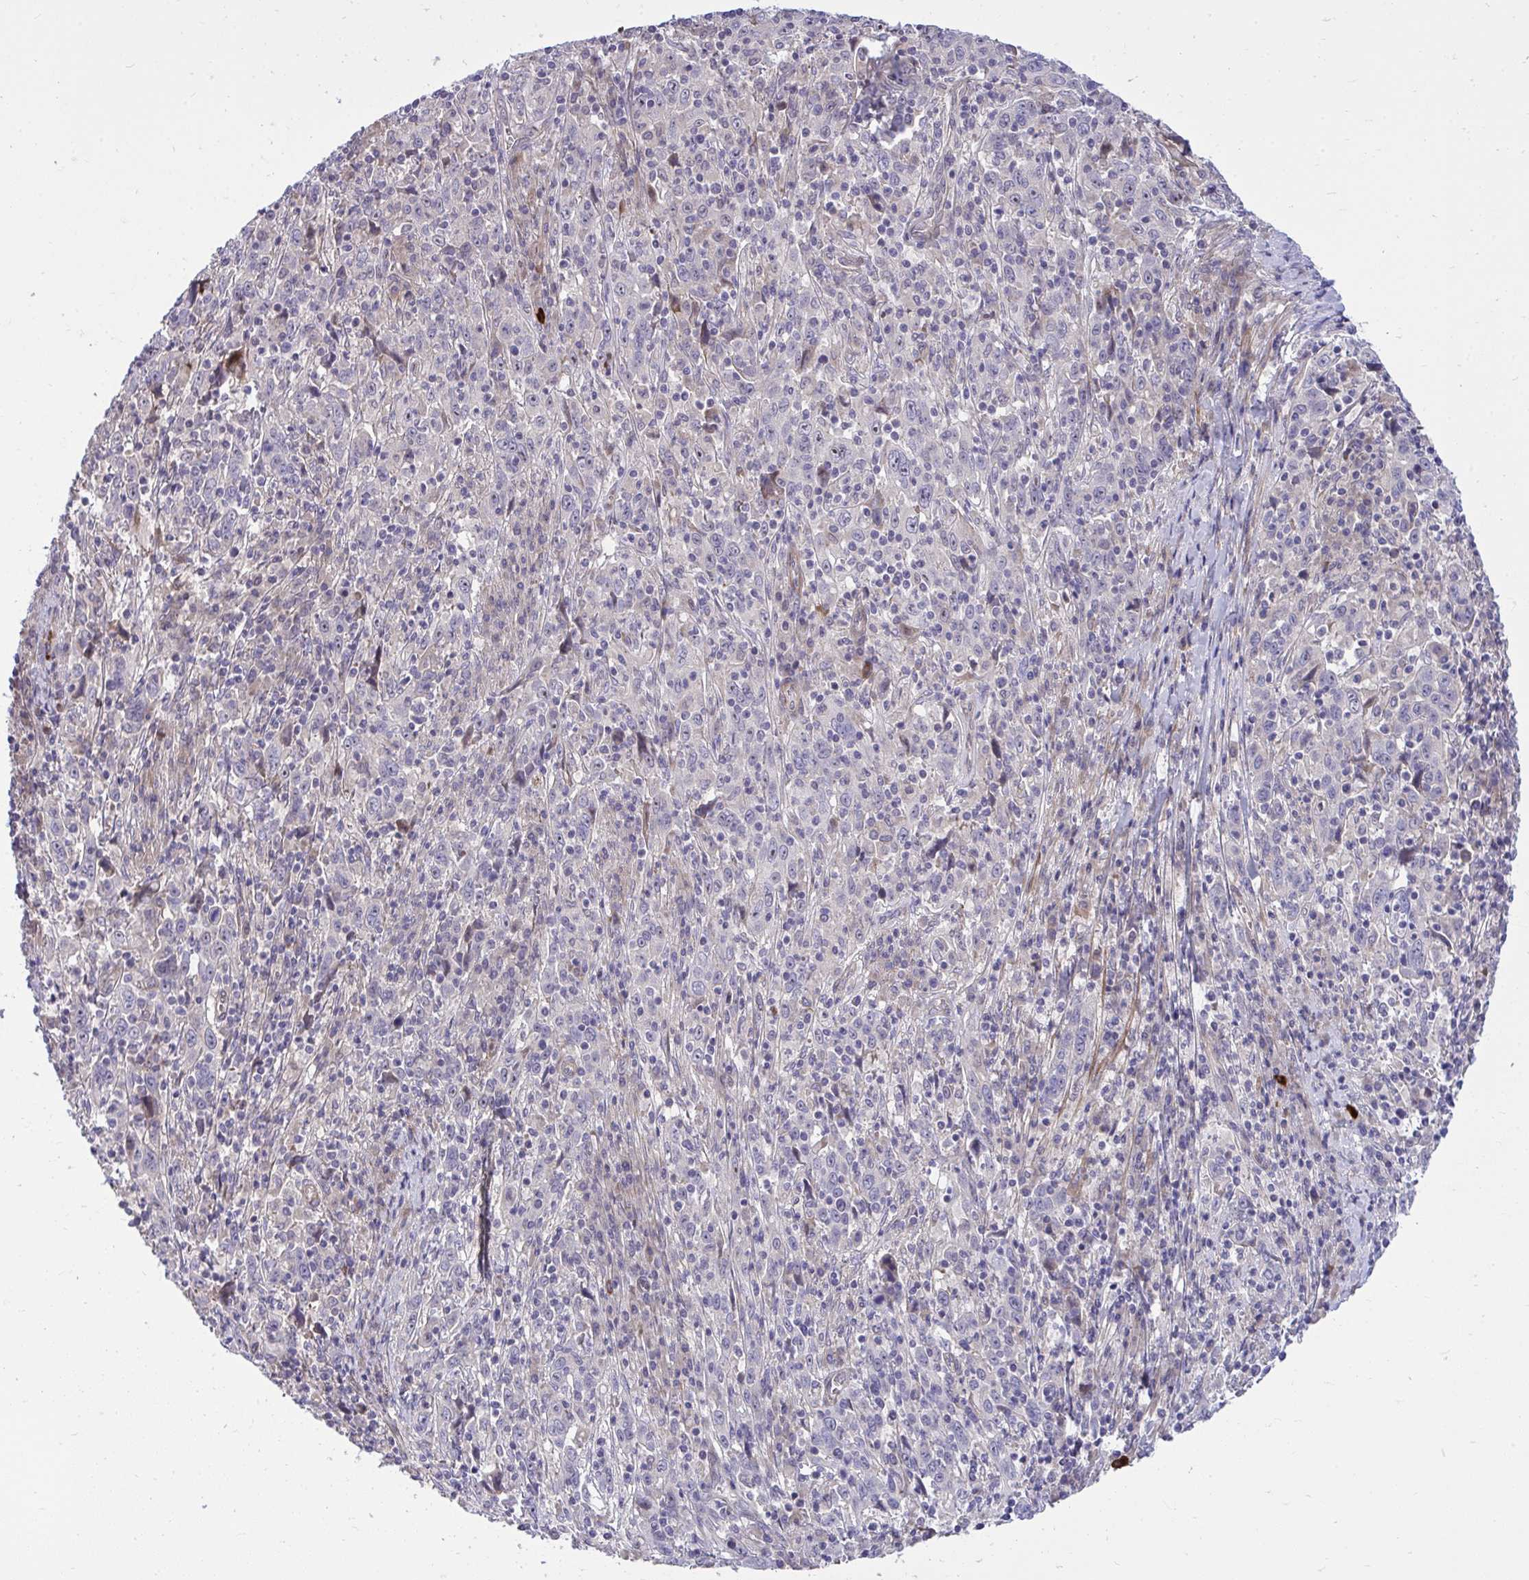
{"staining": {"intensity": "negative", "quantity": "none", "location": "none"}, "tissue": "cervical cancer", "cell_type": "Tumor cells", "image_type": "cancer", "snomed": [{"axis": "morphology", "description": "Squamous cell carcinoma, NOS"}, {"axis": "topography", "description": "Cervix"}], "caption": "Cervical cancer was stained to show a protein in brown. There is no significant expression in tumor cells.", "gene": "HMBOX1", "patient": {"sex": "female", "age": 46}}